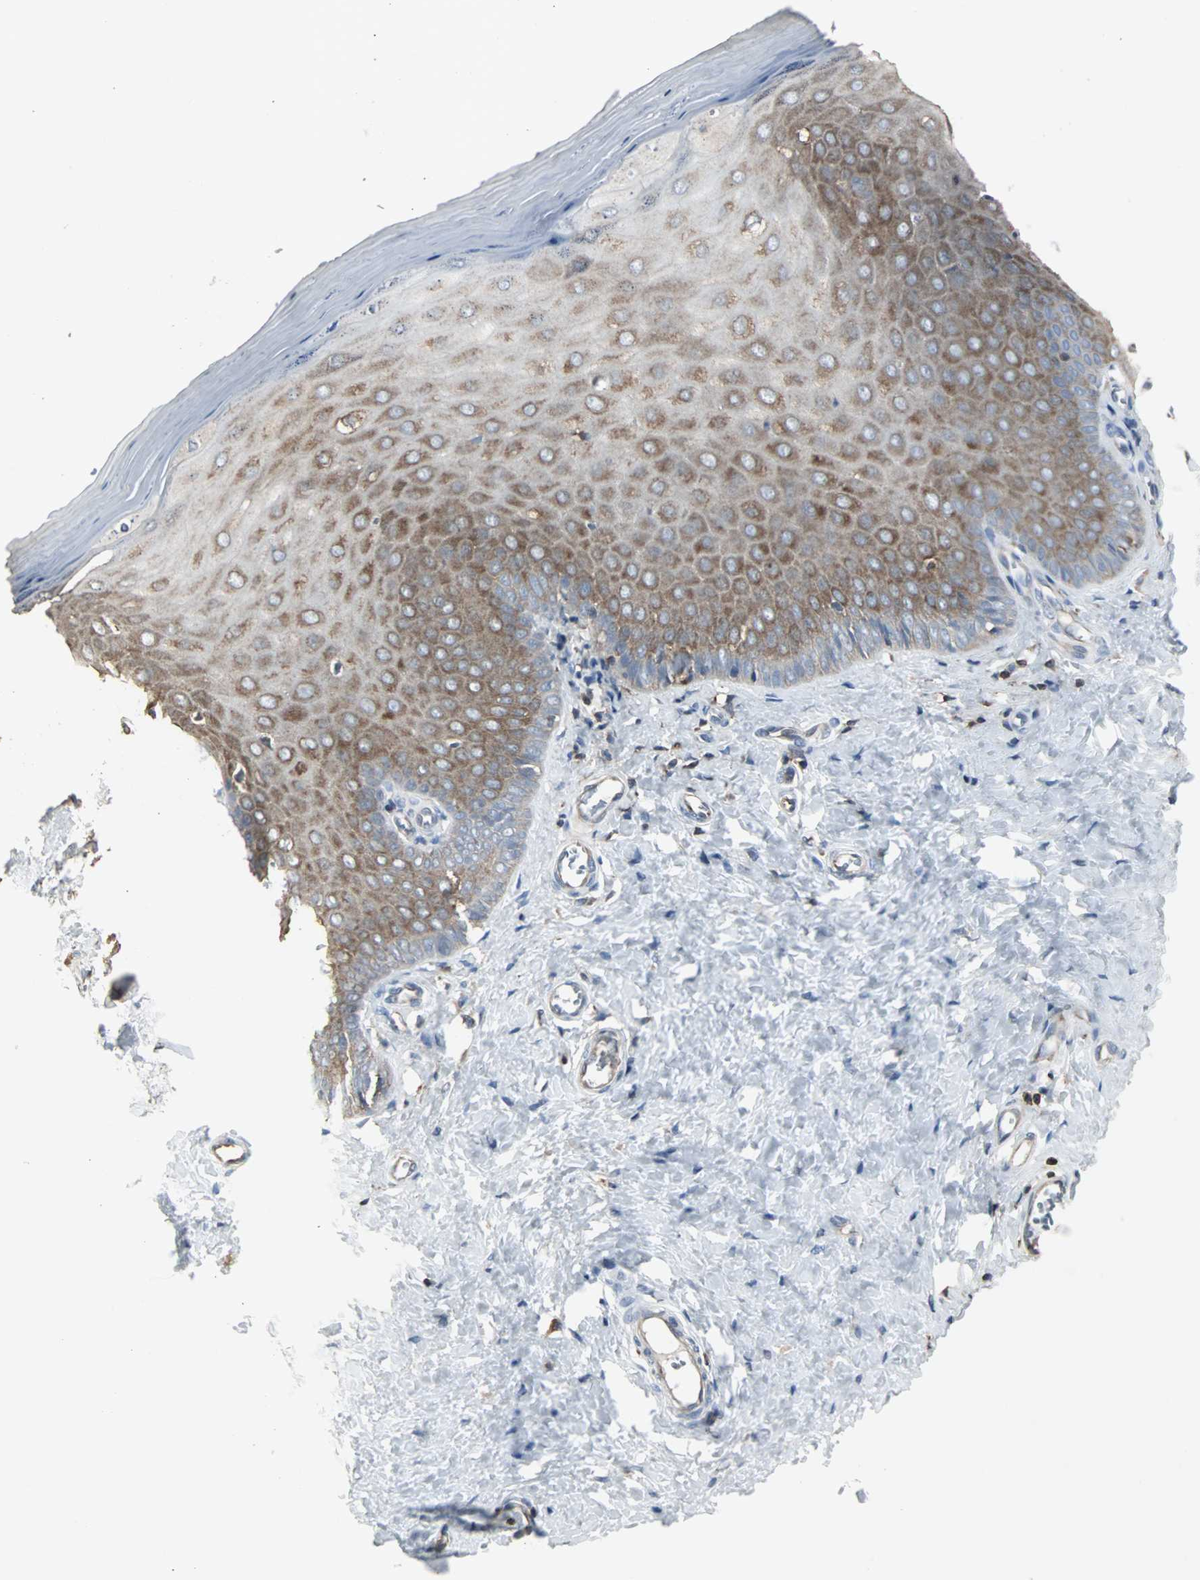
{"staining": {"intensity": "strong", "quantity": ">75%", "location": "cytoplasmic/membranous"}, "tissue": "cervix", "cell_type": "Glandular cells", "image_type": "normal", "snomed": [{"axis": "morphology", "description": "Normal tissue, NOS"}, {"axis": "topography", "description": "Cervix"}], "caption": "A high-resolution micrograph shows immunohistochemistry staining of unremarkable cervix, which displays strong cytoplasmic/membranous positivity in approximately >75% of glandular cells. Nuclei are stained in blue.", "gene": "LRRFIP1", "patient": {"sex": "female", "age": 55}}